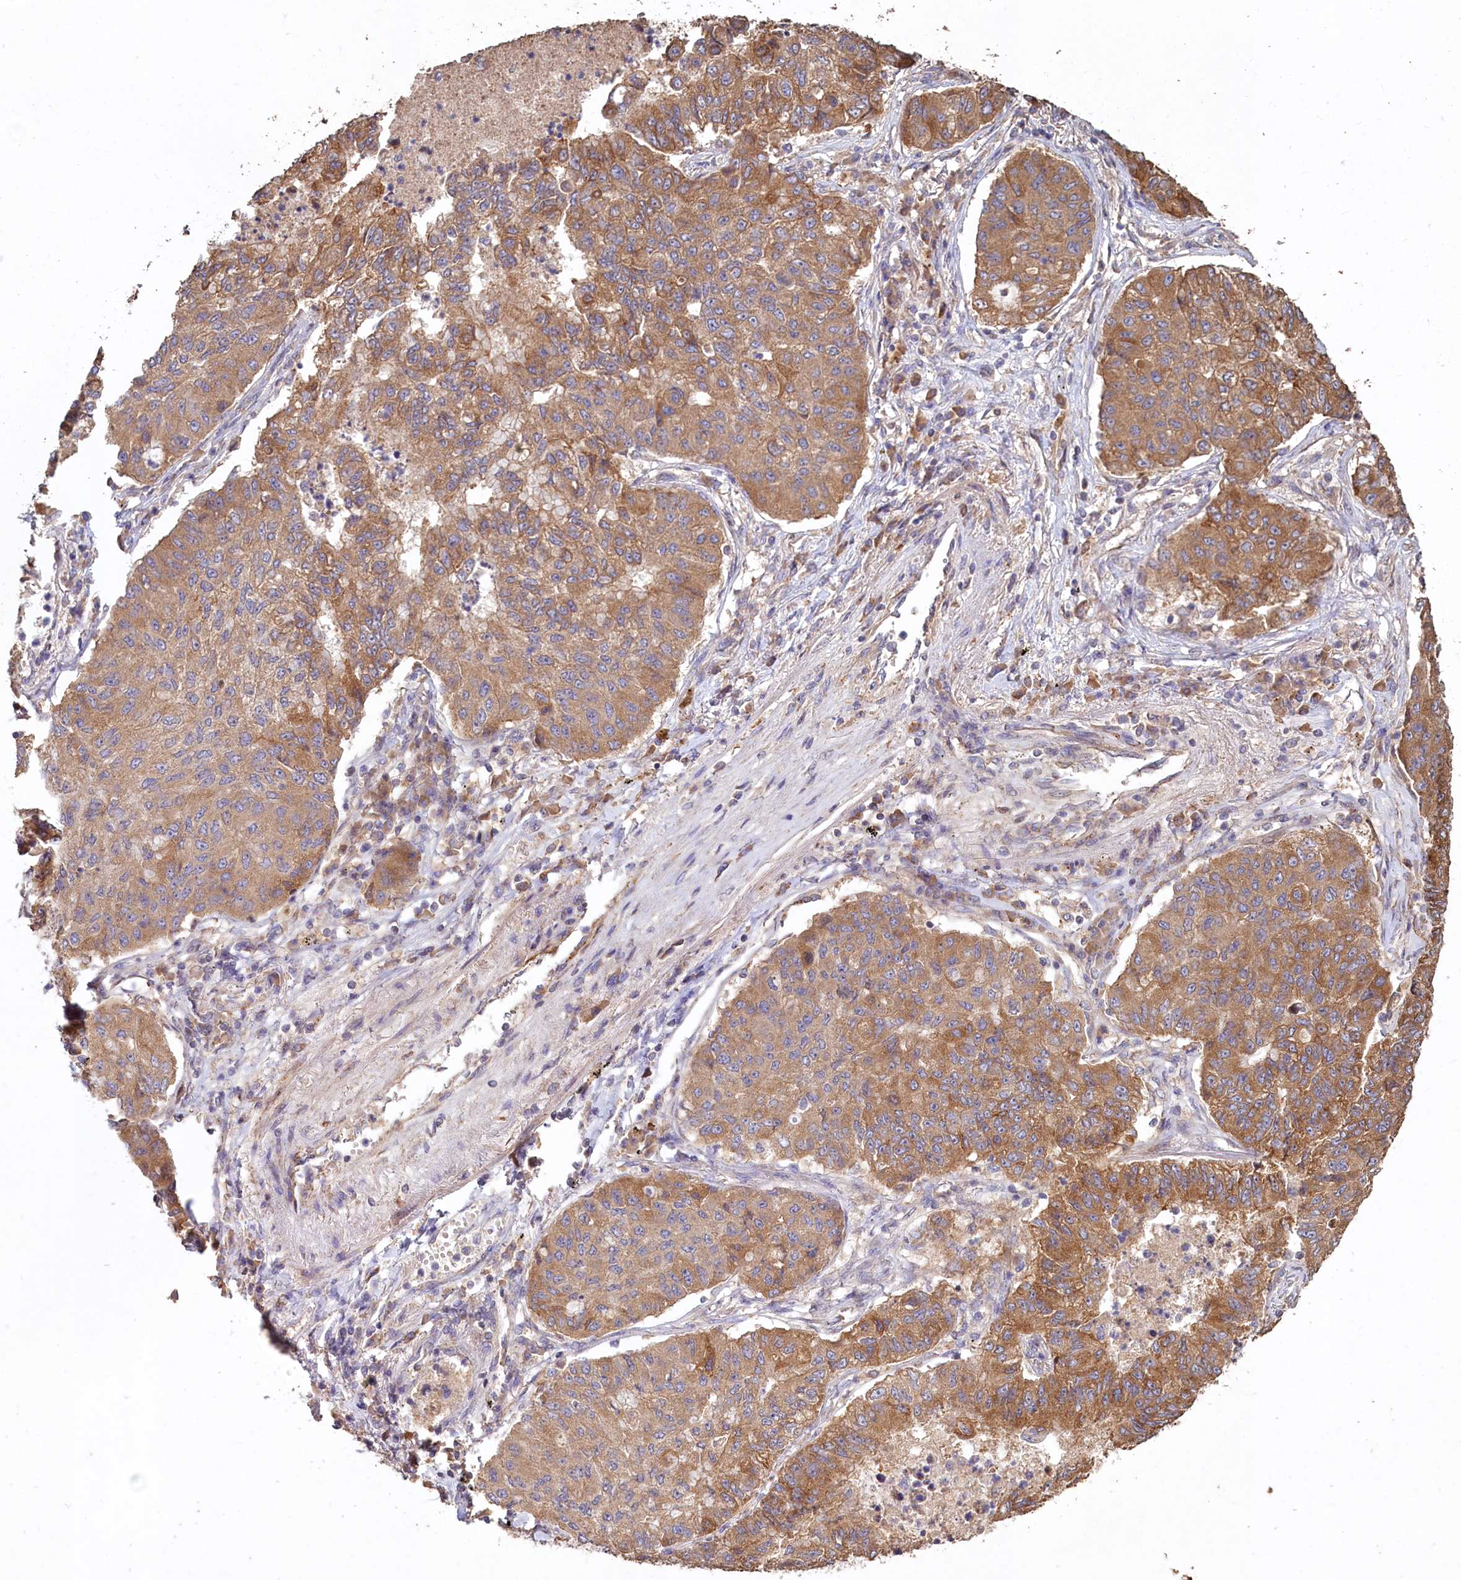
{"staining": {"intensity": "moderate", "quantity": ">75%", "location": "cytoplasmic/membranous"}, "tissue": "lung cancer", "cell_type": "Tumor cells", "image_type": "cancer", "snomed": [{"axis": "morphology", "description": "Squamous cell carcinoma, NOS"}, {"axis": "topography", "description": "Lung"}], "caption": "The immunohistochemical stain labels moderate cytoplasmic/membranous positivity in tumor cells of lung cancer tissue.", "gene": "FUNDC1", "patient": {"sex": "male", "age": 74}}